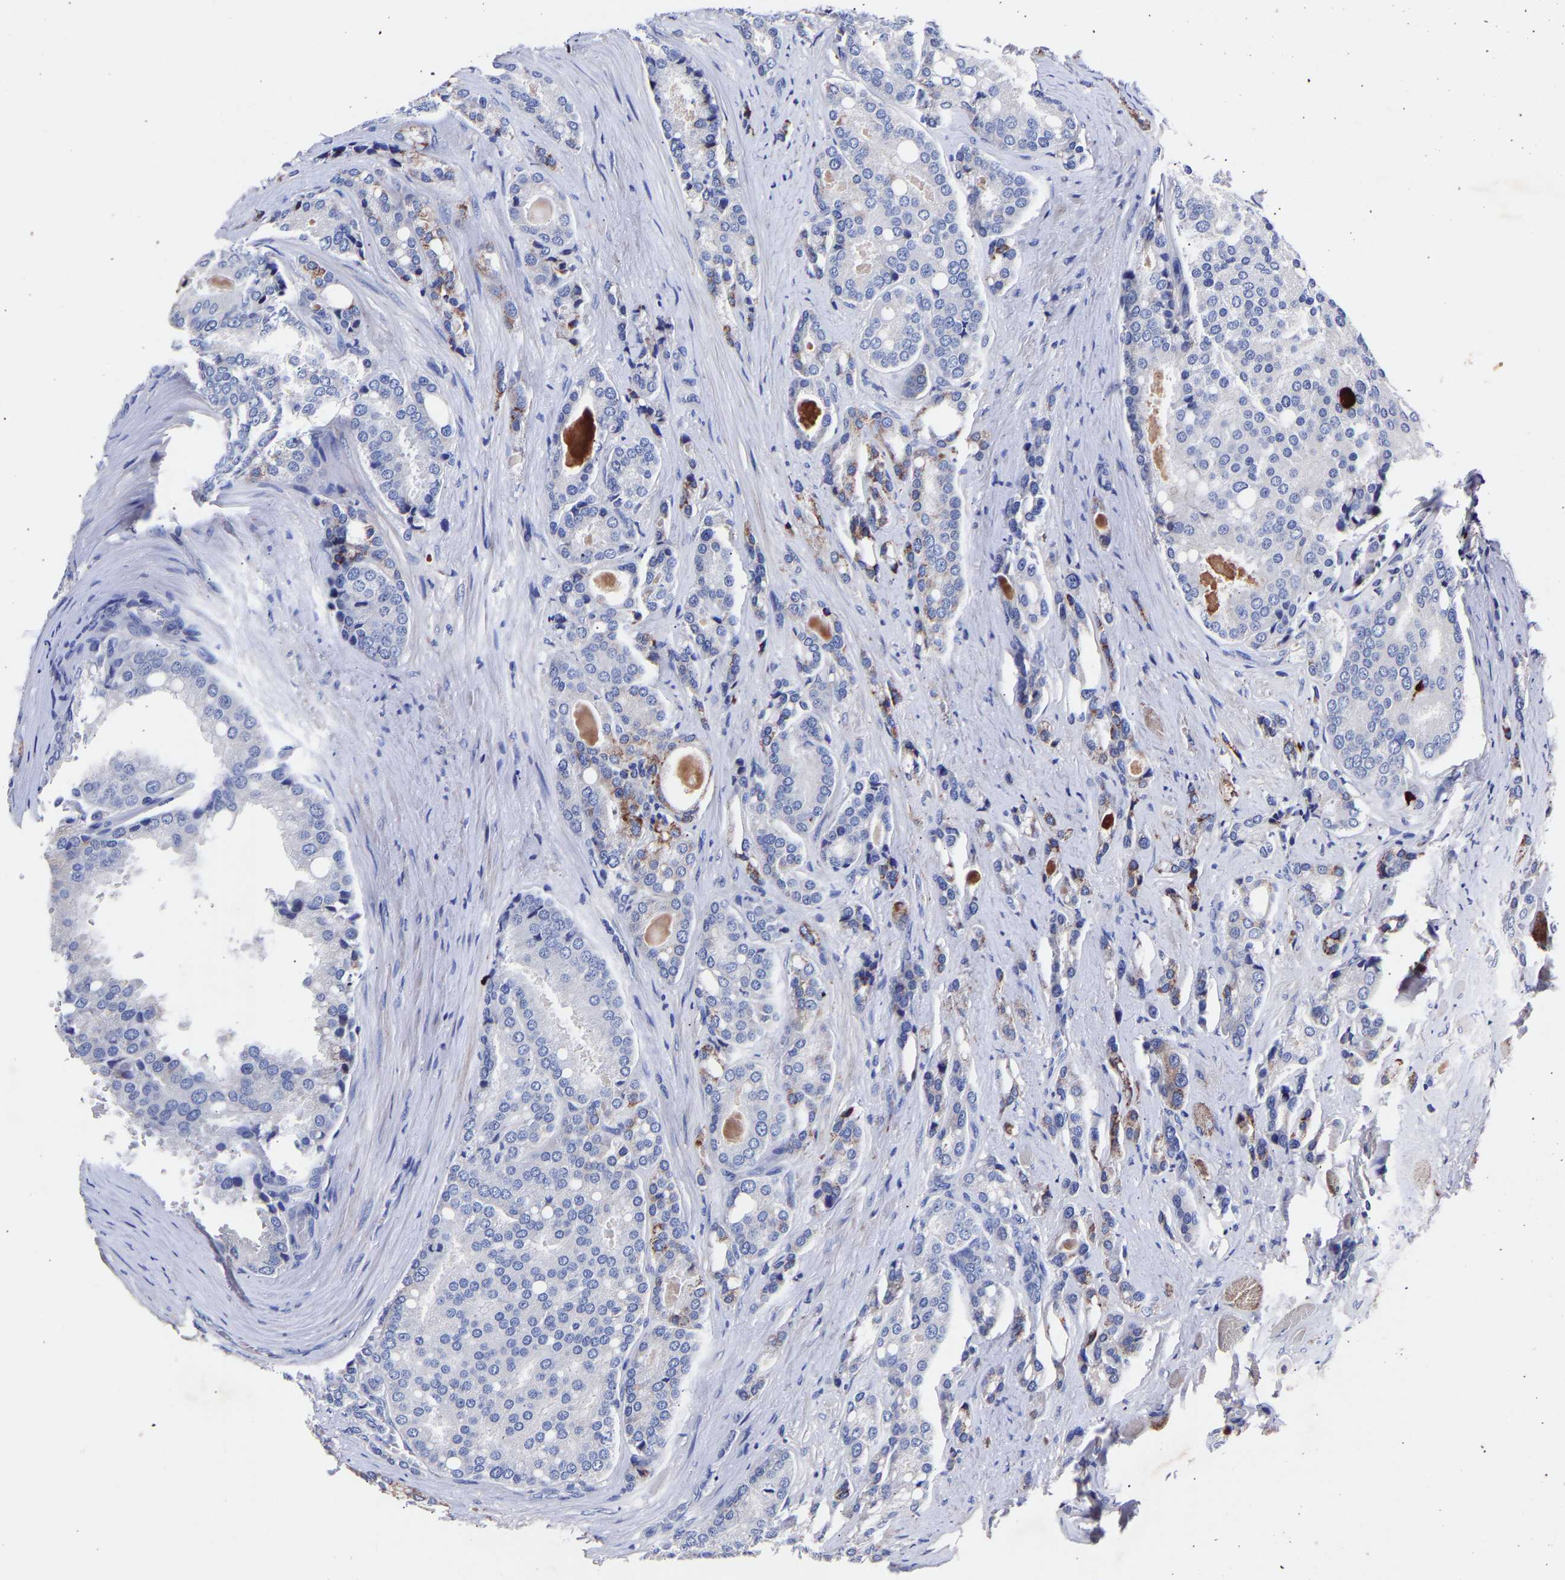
{"staining": {"intensity": "moderate", "quantity": "<25%", "location": "cytoplasmic/membranous"}, "tissue": "prostate cancer", "cell_type": "Tumor cells", "image_type": "cancer", "snomed": [{"axis": "morphology", "description": "Adenocarcinoma, High grade"}, {"axis": "topography", "description": "Prostate"}], "caption": "Prostate adenocarcinoma (high-grade) tissue displays moderate cytoplasmic/membranous expression in approximately <25% of tumor cells", "gene": "SEM1", "patient": {"sex": "male", "age": 50}}